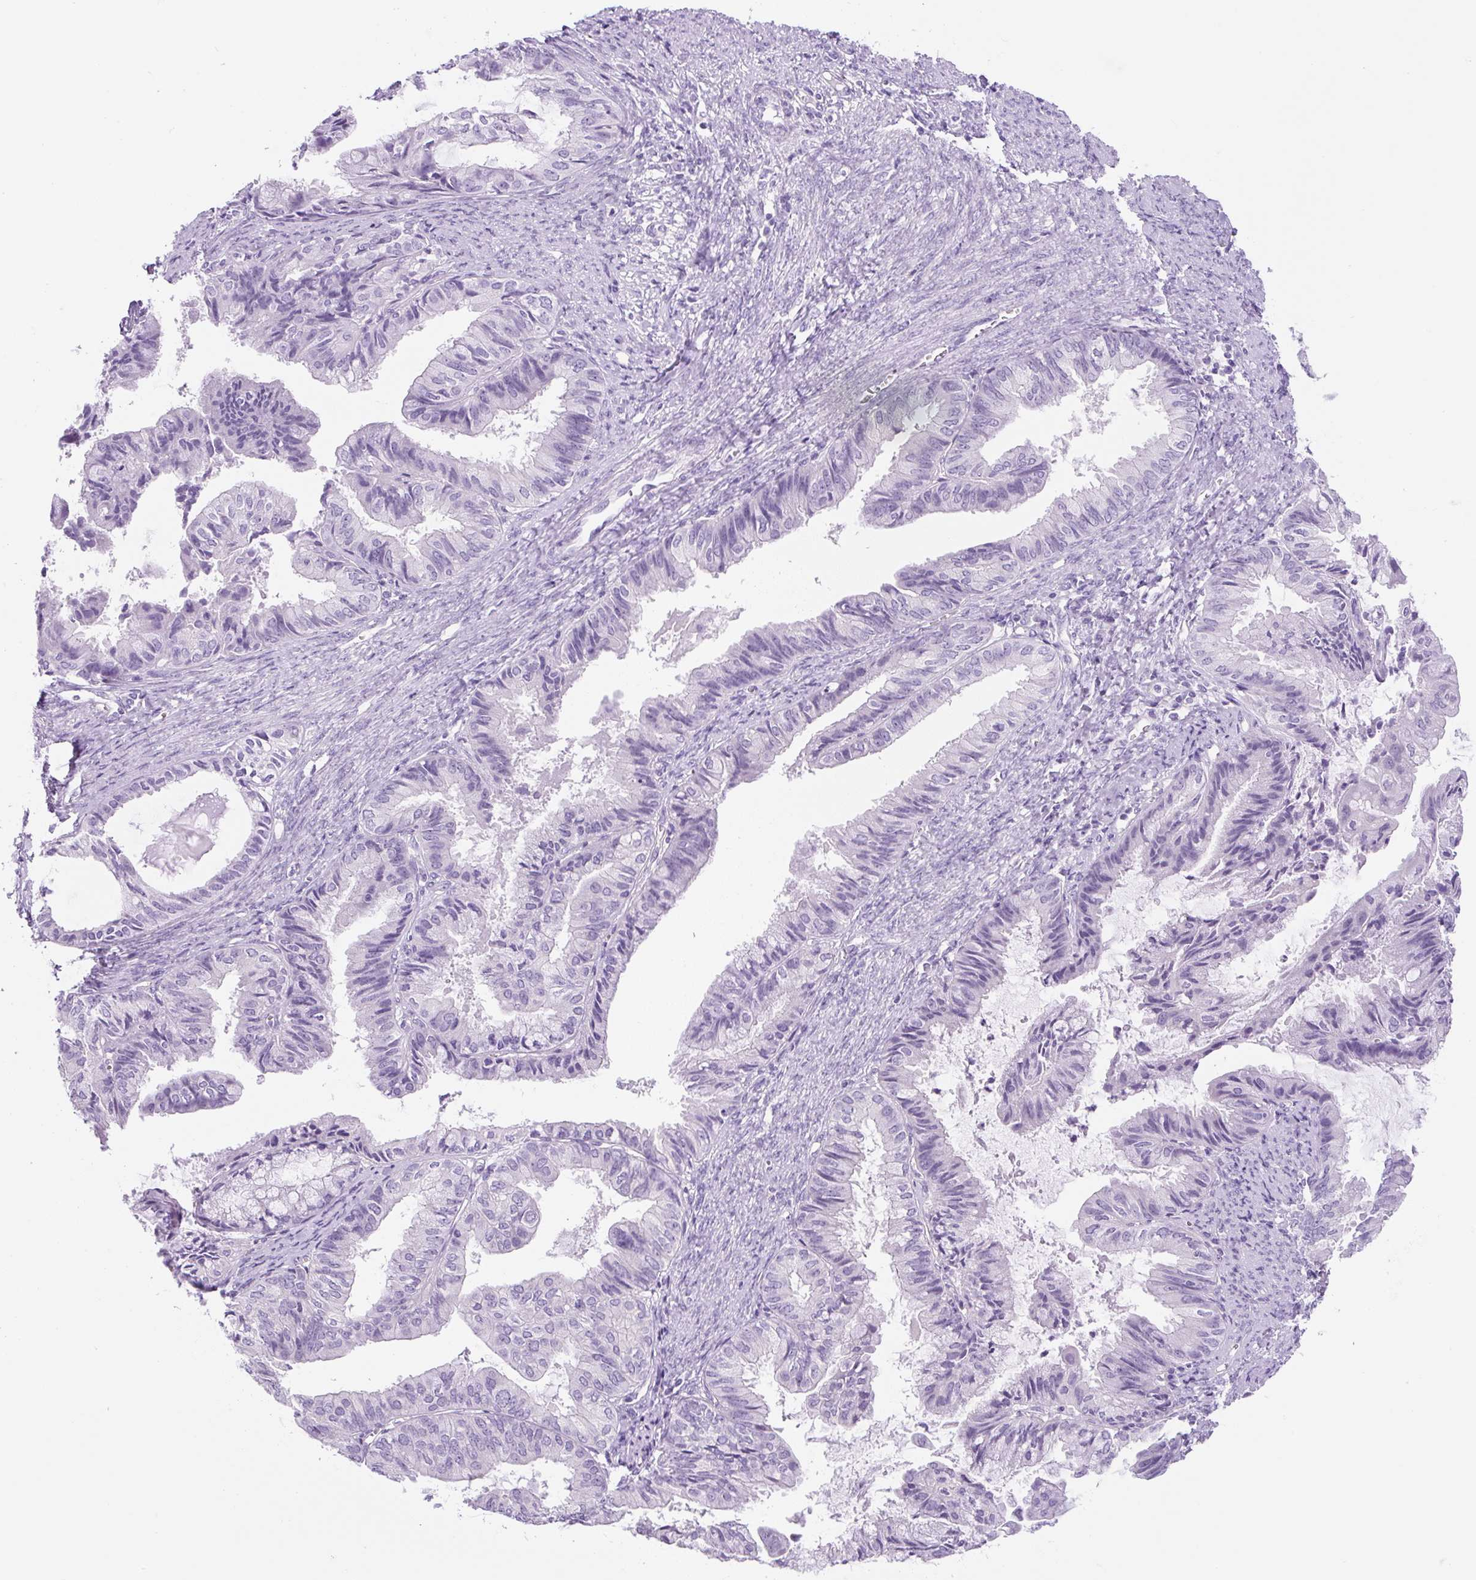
{"staining": {"intensity": "negative", "quantity": "none", "location": "none"}, "tissue": "endometrial cancer", "cell_type": "Tumor cells", "image_type": "cancer", "snomed": [{"axis": "morphology", "description": "Adenocarcinoma, NOS"}, {"axis": "topography", "description": "Endometrium"}], "caption": "Immunohistochemistry (IHC) of endometrial cancer demonstrates no expression in tumor cells. (DAB IHC, high magnification).", "gene": "UBL3", "patient": {"sex": "female", "age": 86}}